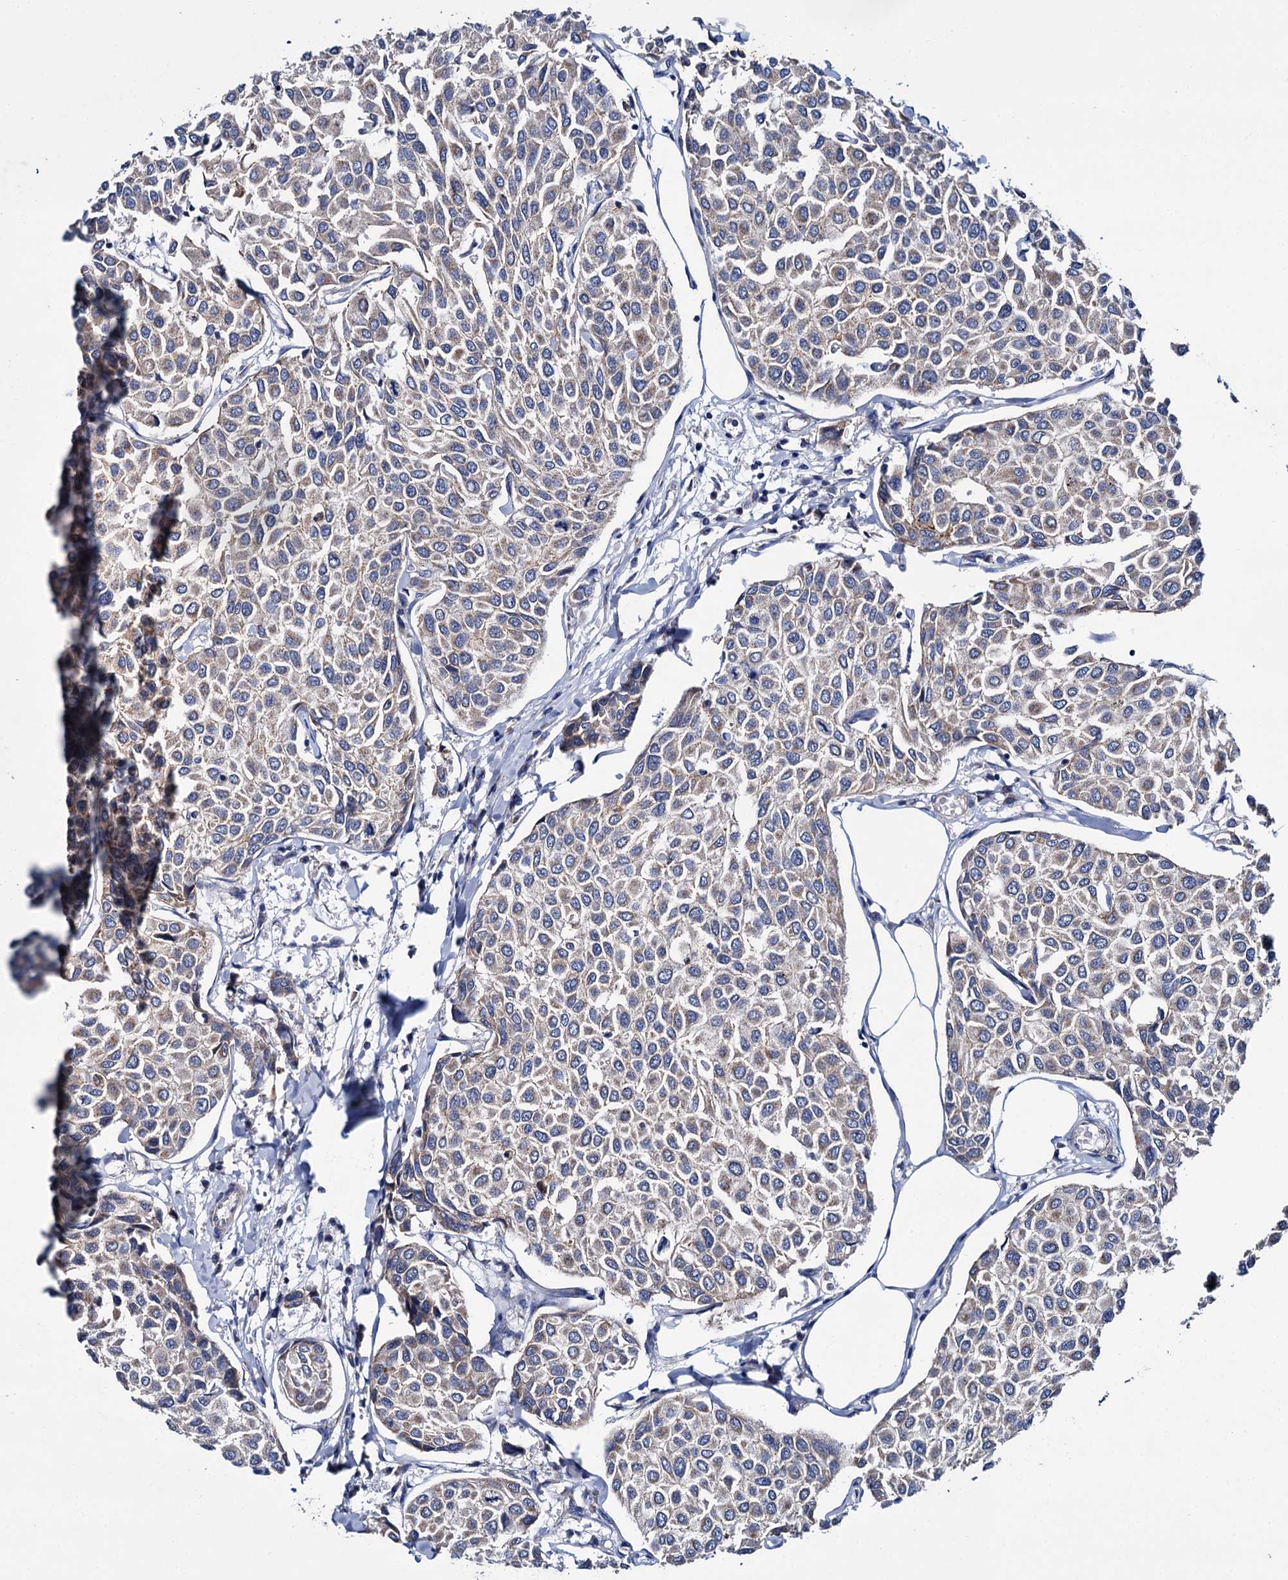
{"staining": {"intensity": "moderate", "quantity": "25%-75%", "location": "cytoplasmic/membranous"}, "tissue": "breast cancer", "cell_type": "Tumor cells", "image_type": "cancer", "snomed": [{"axis": "morphology", "description": "Duct carcinoma"}, {"axis": "topography", "description": "Breast"}], "caption": "An image of breast cancer stained for a protein displays moderate cytoplasmic/membranous brown staining in tumor cells. Immunohistochemistry (ihc) stains the protein in brown and the nuclei are stained blue.", "gene": "CEP295", "patient": {"sex": "female", "age": 55}}